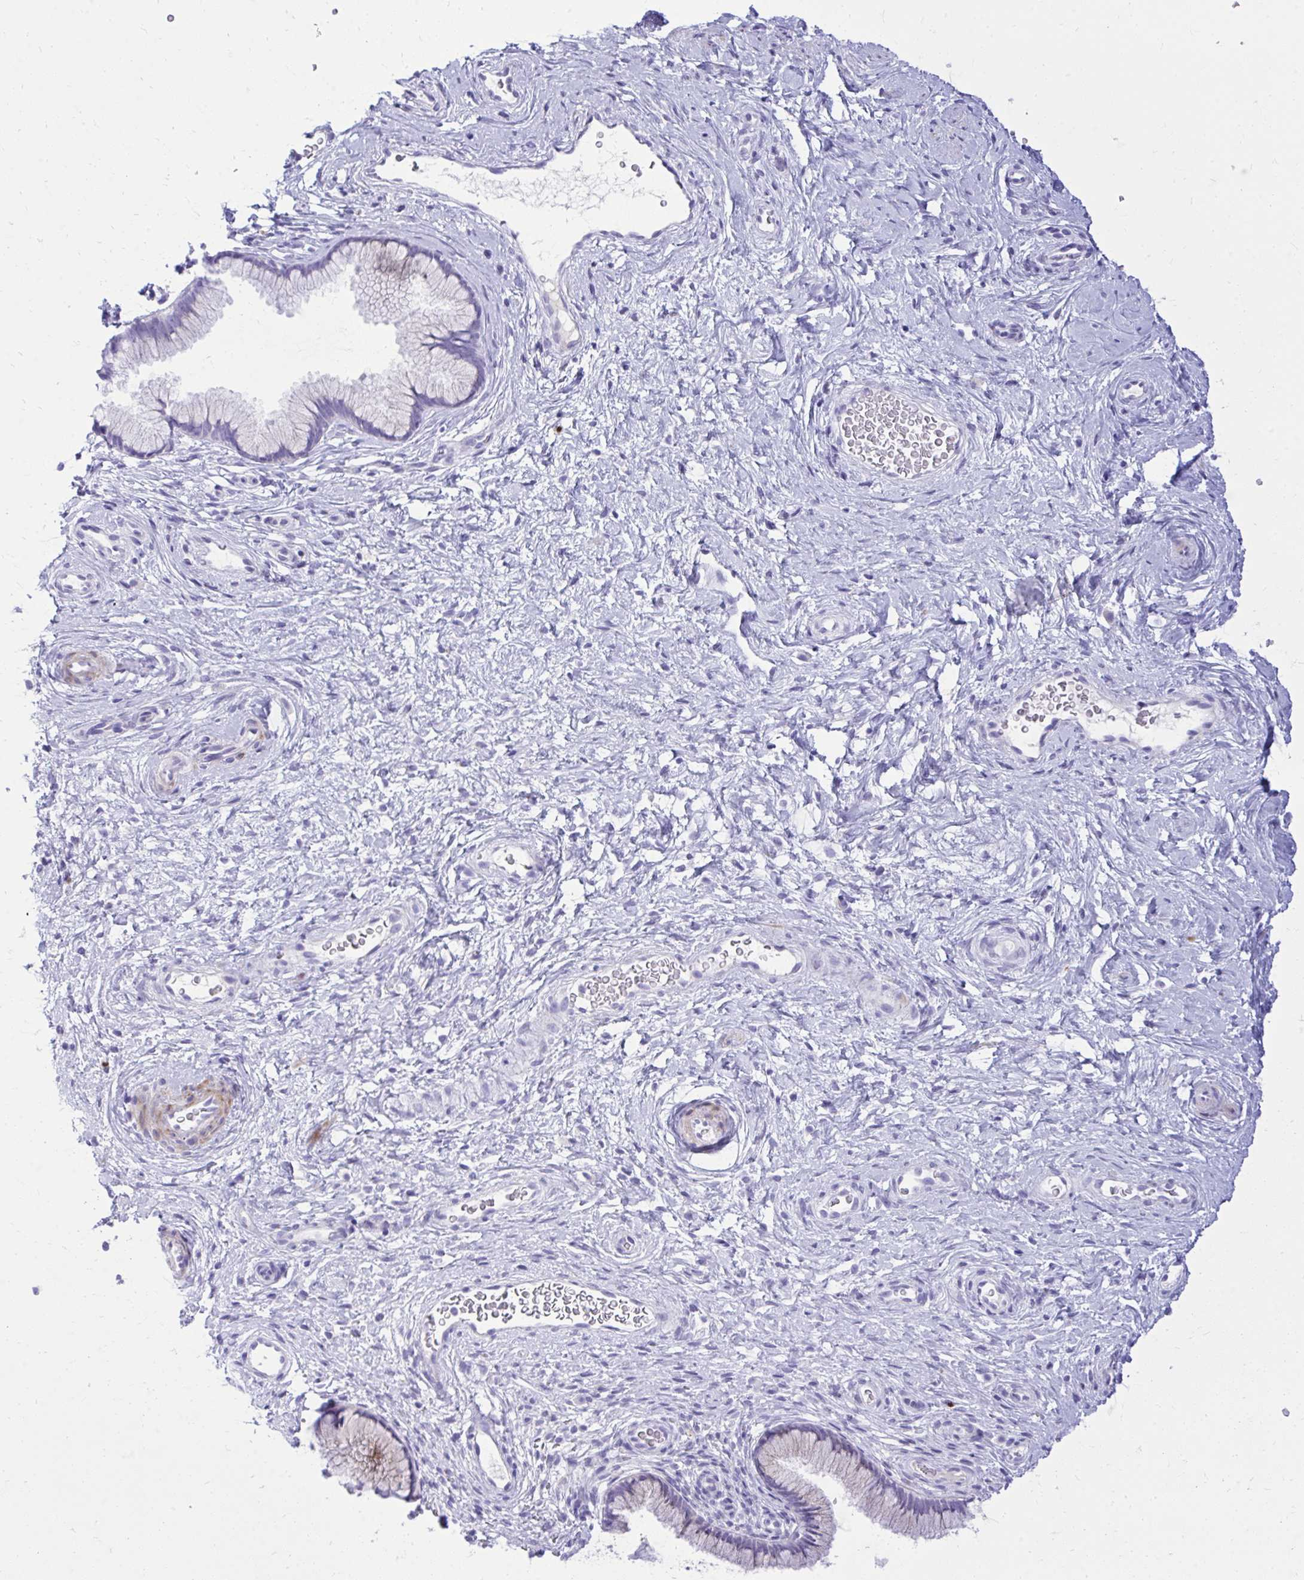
{"staining": {"intensity": "negative", "quantity": "none", "location": "none"}, "tissue": "cervix", "cell_type": "Glandular cells", "image_type": "normal", "snomed": [{"axis": "morphology", "description": "Normal tissue, NOS"}, {"axis": "topography", "description": "Cervix"}], "caption": "IHC image of benign cervix stained for a protein (brown), which exhibits no positivity in glandular cells. (Brightfield microscopy of DAB immunohistochemistry at high magnification).", "gene": "ANKDD1B", "patient": {"sex": "female", "age": 34}}